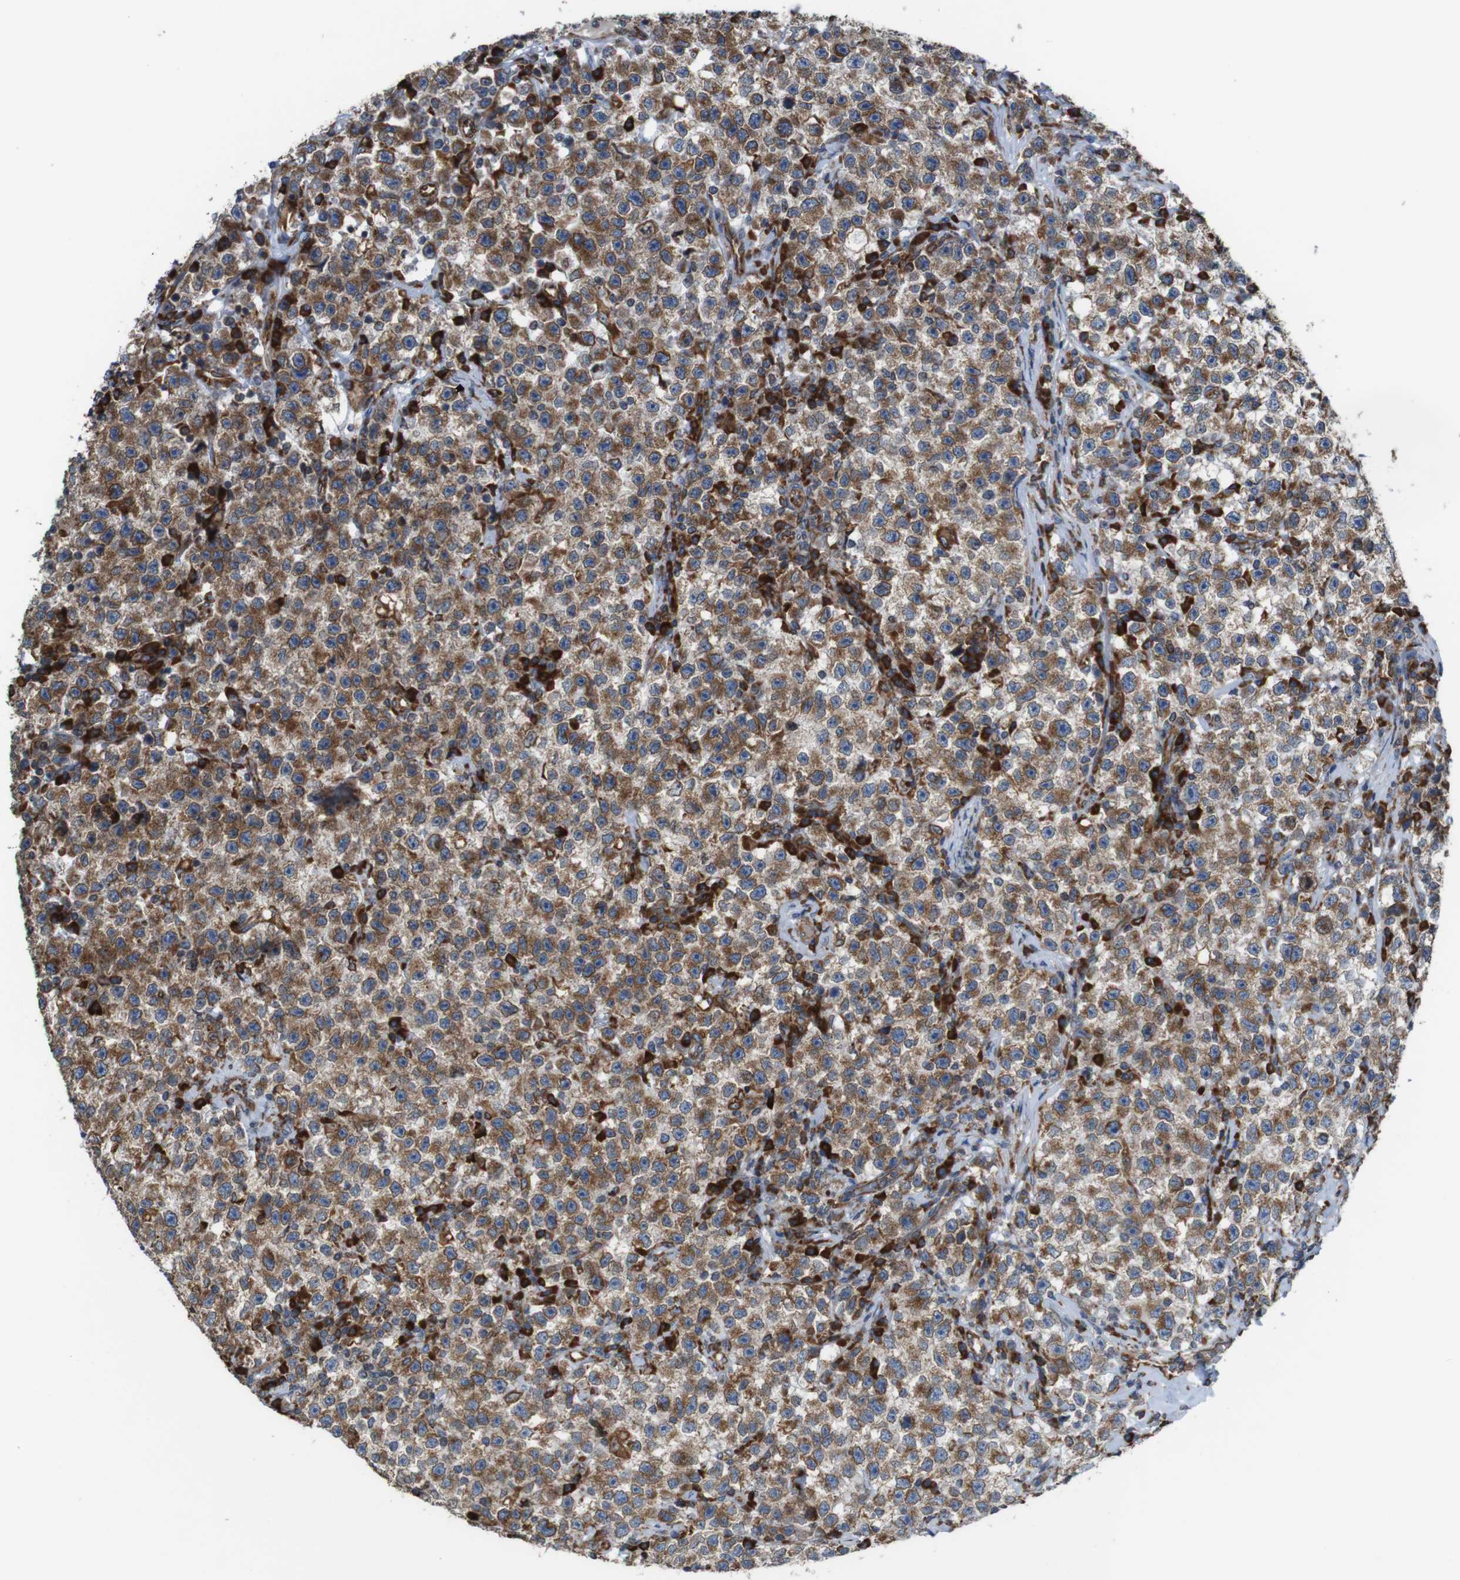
{"staining": {"intensity": "moderate", "quantity": ">75%", "location": "cytoplasmic/membranous"}, "tissue": "testis cancer", "cell_type": "Tumor cells", "image_type": "cancer", "snomed": [{"axis": "morphology", "description": "Seminoma, NOS"}, {"axis": "topography", "description": "Testis"}], "caption": "Seminoma (testis) was stained to show a protein in brown. There is medium levels of moderate cytoplasmic/membranous staining in approximately >75% of tumor cells.", "gene": "UGGT1", "patient": {"sex": "male", "age": 22}}